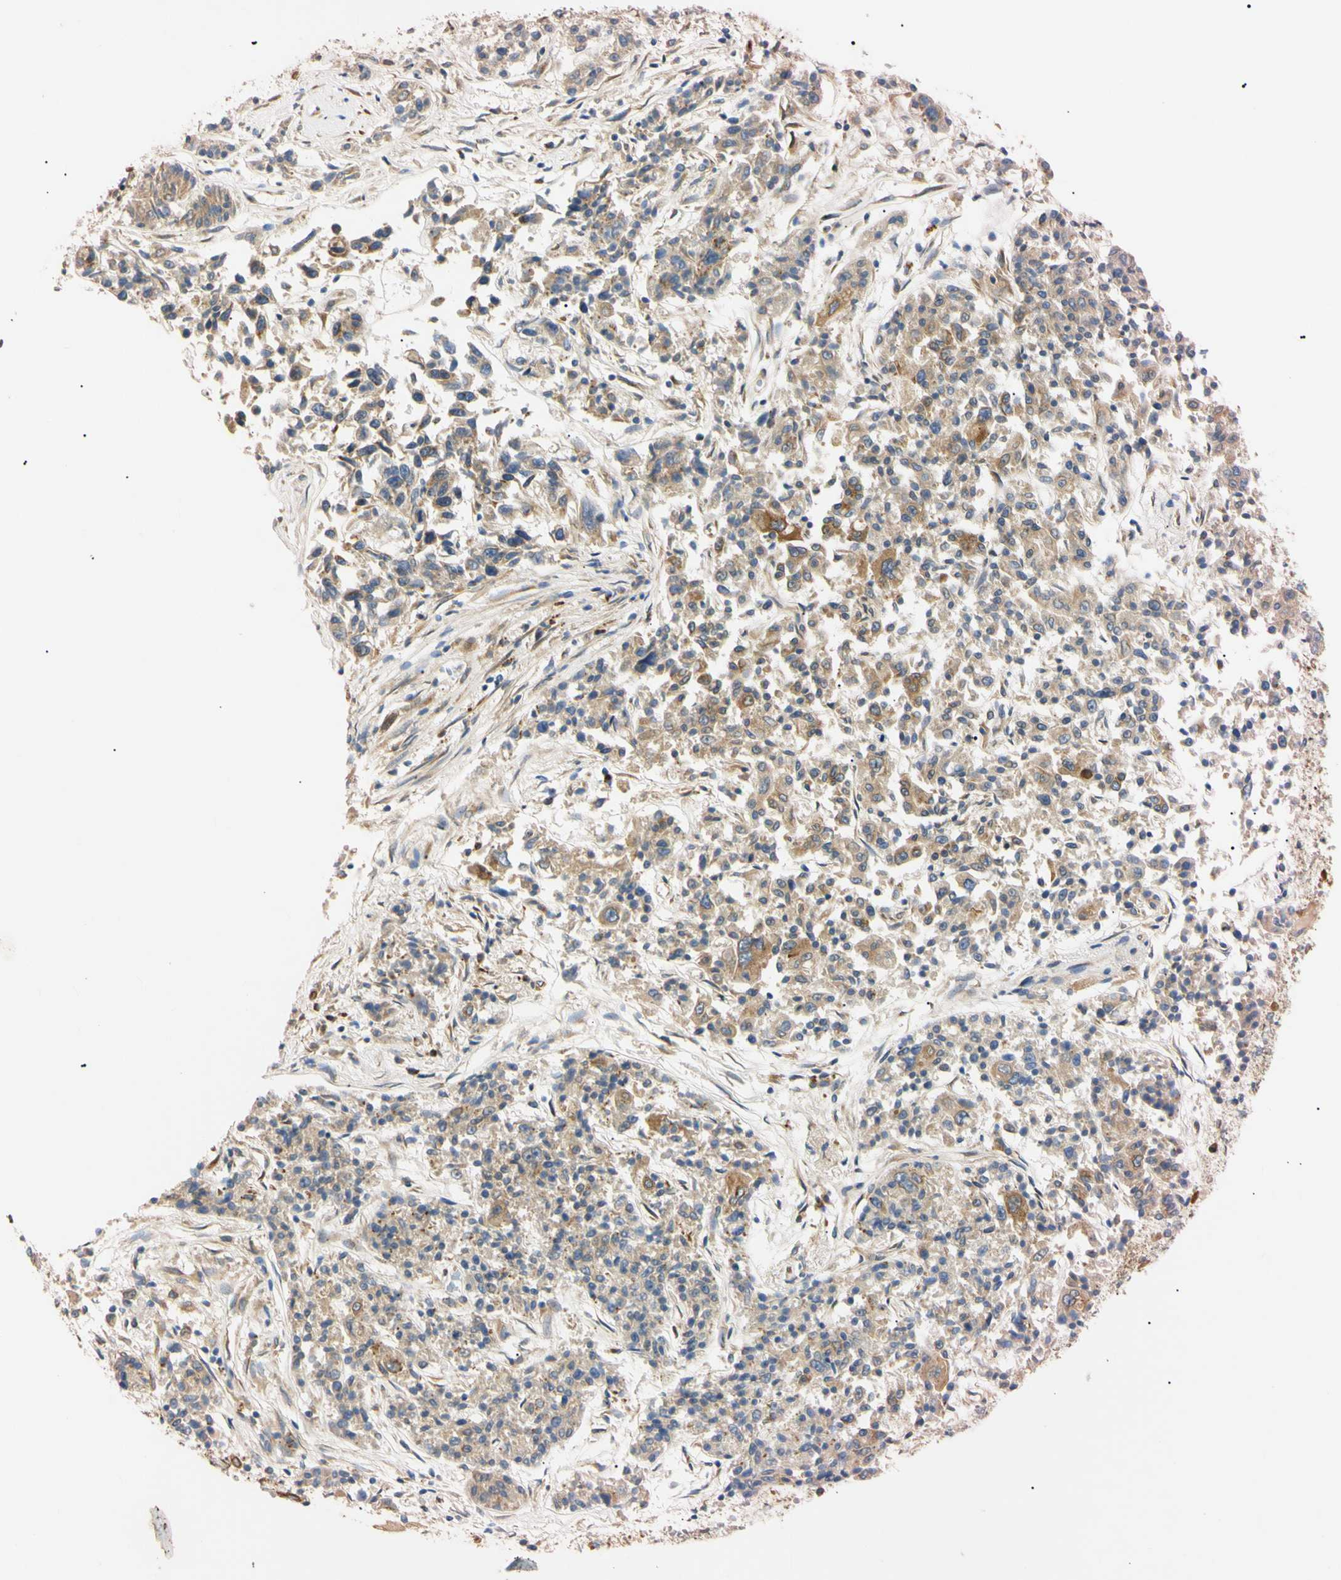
{"staining": {"intensity": "weak", "quantity": "25%-75%", "location": "cytoplasmic/membranous"}, "tissue": "lung cancer", "cell_type": "Tumor cells", "image_type": "cancer", "snomed": [{"axis": "morphology", "description": "Adenocarcinoma, NOS"}, {"axis": "topography", "description": "Lung"}], "caption": "Protein expression analysis of adenocarcinoma (lung) demonstrates weak cytoplasmic/membranous staining in approximately 25%-75% of tumor cells.", "gene": "IER3IP1", "patient": {"sex": "male", "age": 84}}